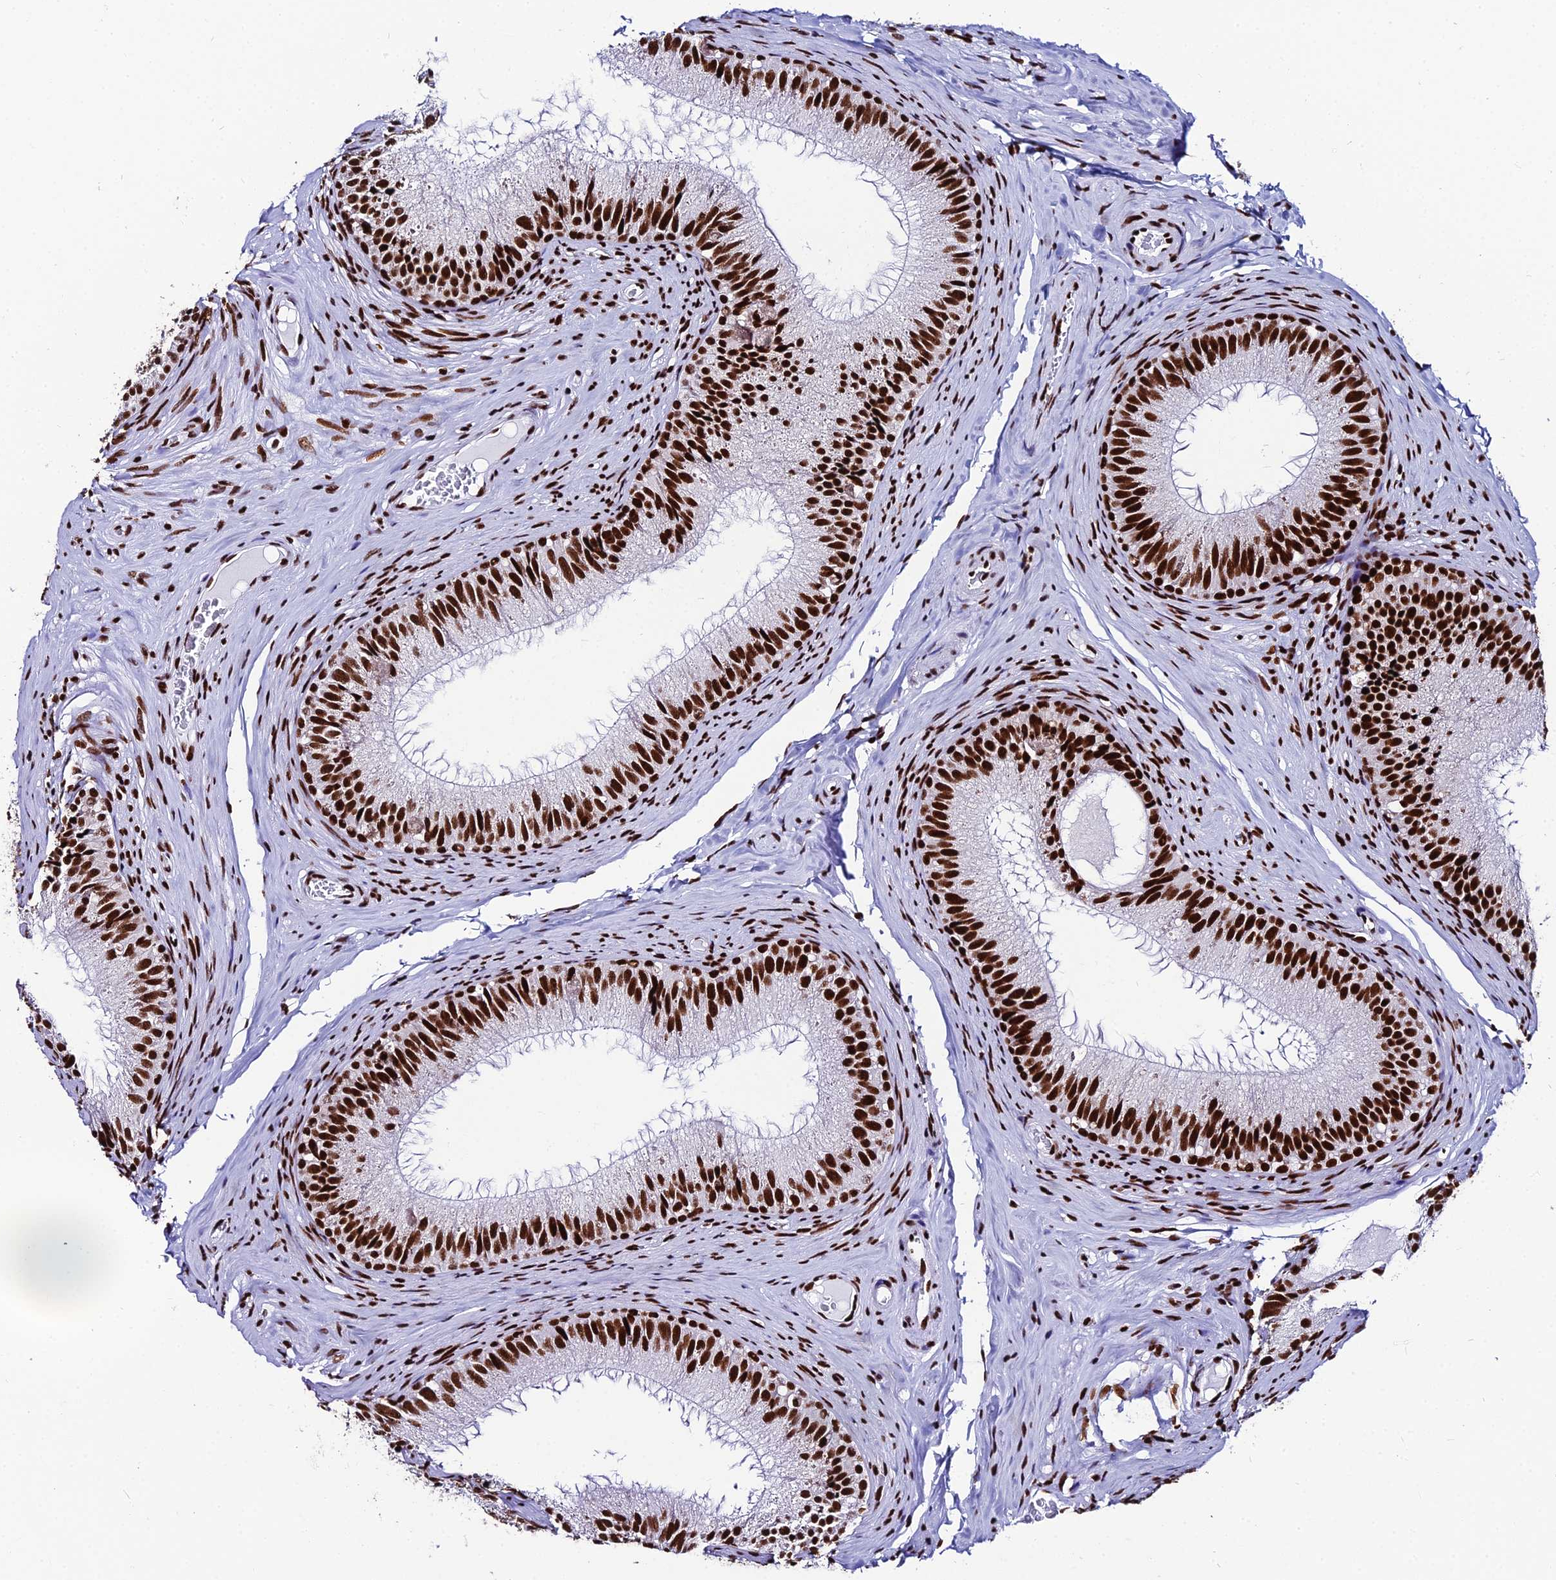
{"staining": {"intensity": "strong", "quantity": ">75%", "location": "nuclear"}, "tissue": "epididymis", "cell_type": "Glandular cells", "image_type": "normal", "snomed": [{"axis": "morphology", "description": "Normal tissue, NOS"}, {"axis": "topography", "description": "Epididymis"}], "caption": "Strong nuclear expression for a protein is present in about >75% of glandular cells of normal epididymis using immunohistochemistry.", "gene": "HNRNPH1", "patient": {"sex": "male", "age": 34}}